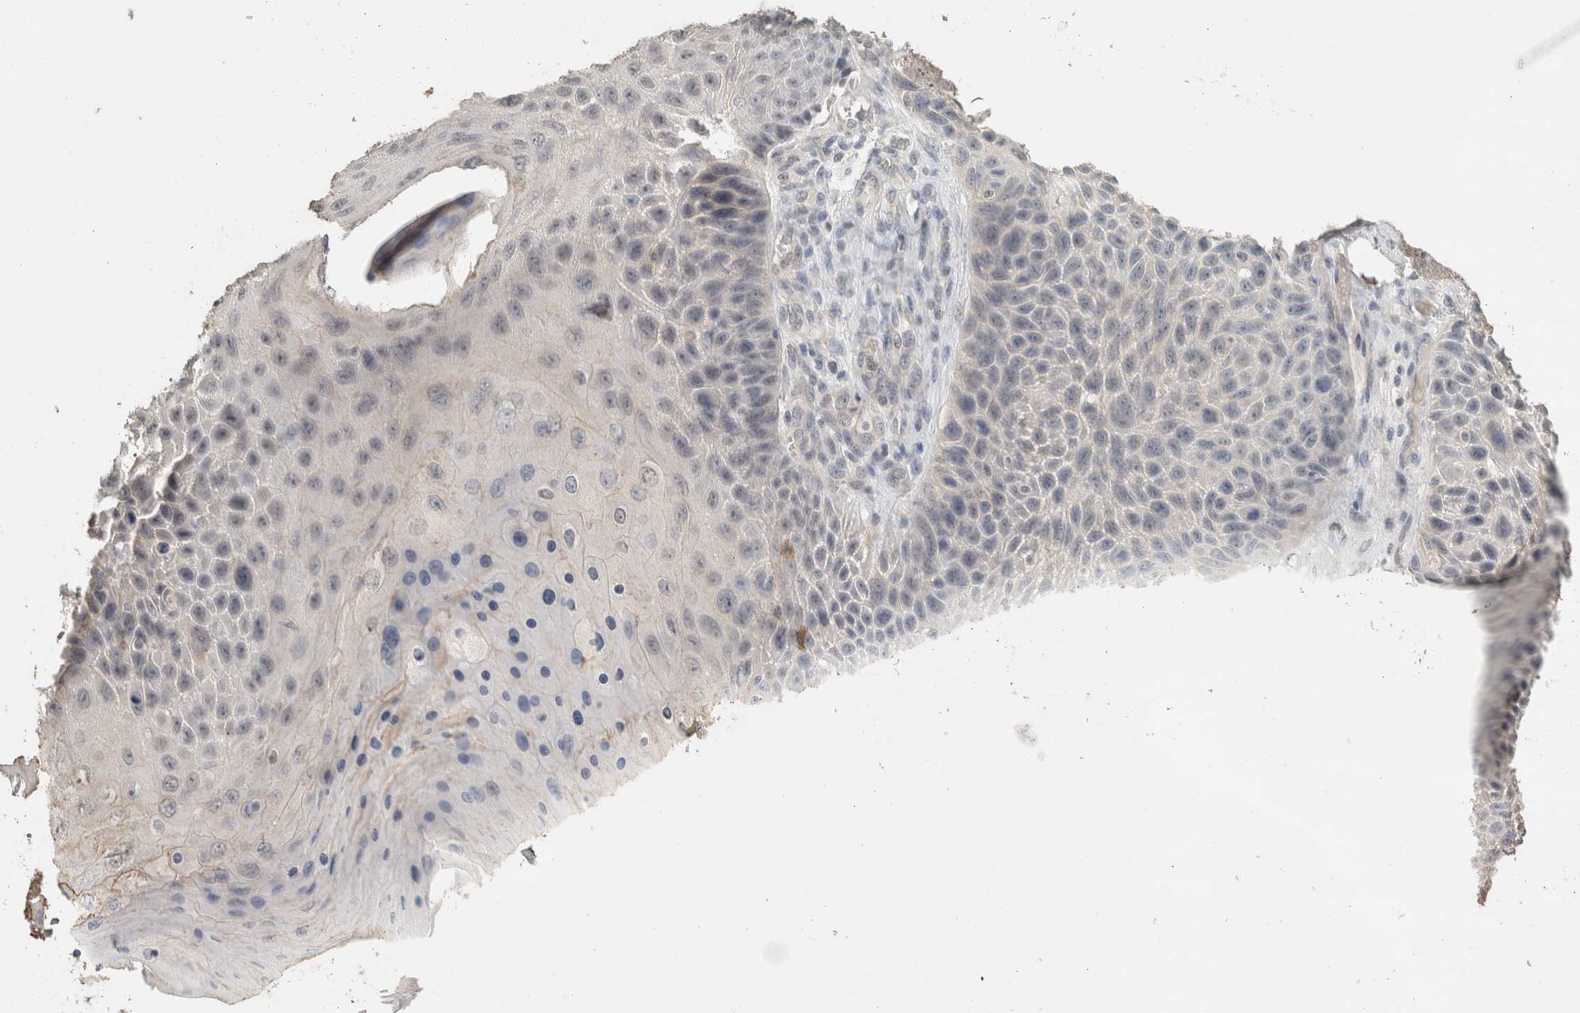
{"staining": {"intensity": "negative", "quantity": "none", "location": "none"}, "tissue": "skin cancer", "cell_type": "Tumor cells", "image_type": "cancer", "snomed": [{"axis": "morphology", "description": "Squamous cell carcinoma, NOS"}, {"axis": "topography", "description": "Skin"}], "caption": "There is no significant expression in tumor cells of squamous cell carcinoma (skin).", "gene": "TRAT1", "patient": {"sex": "female", "age": 88}}